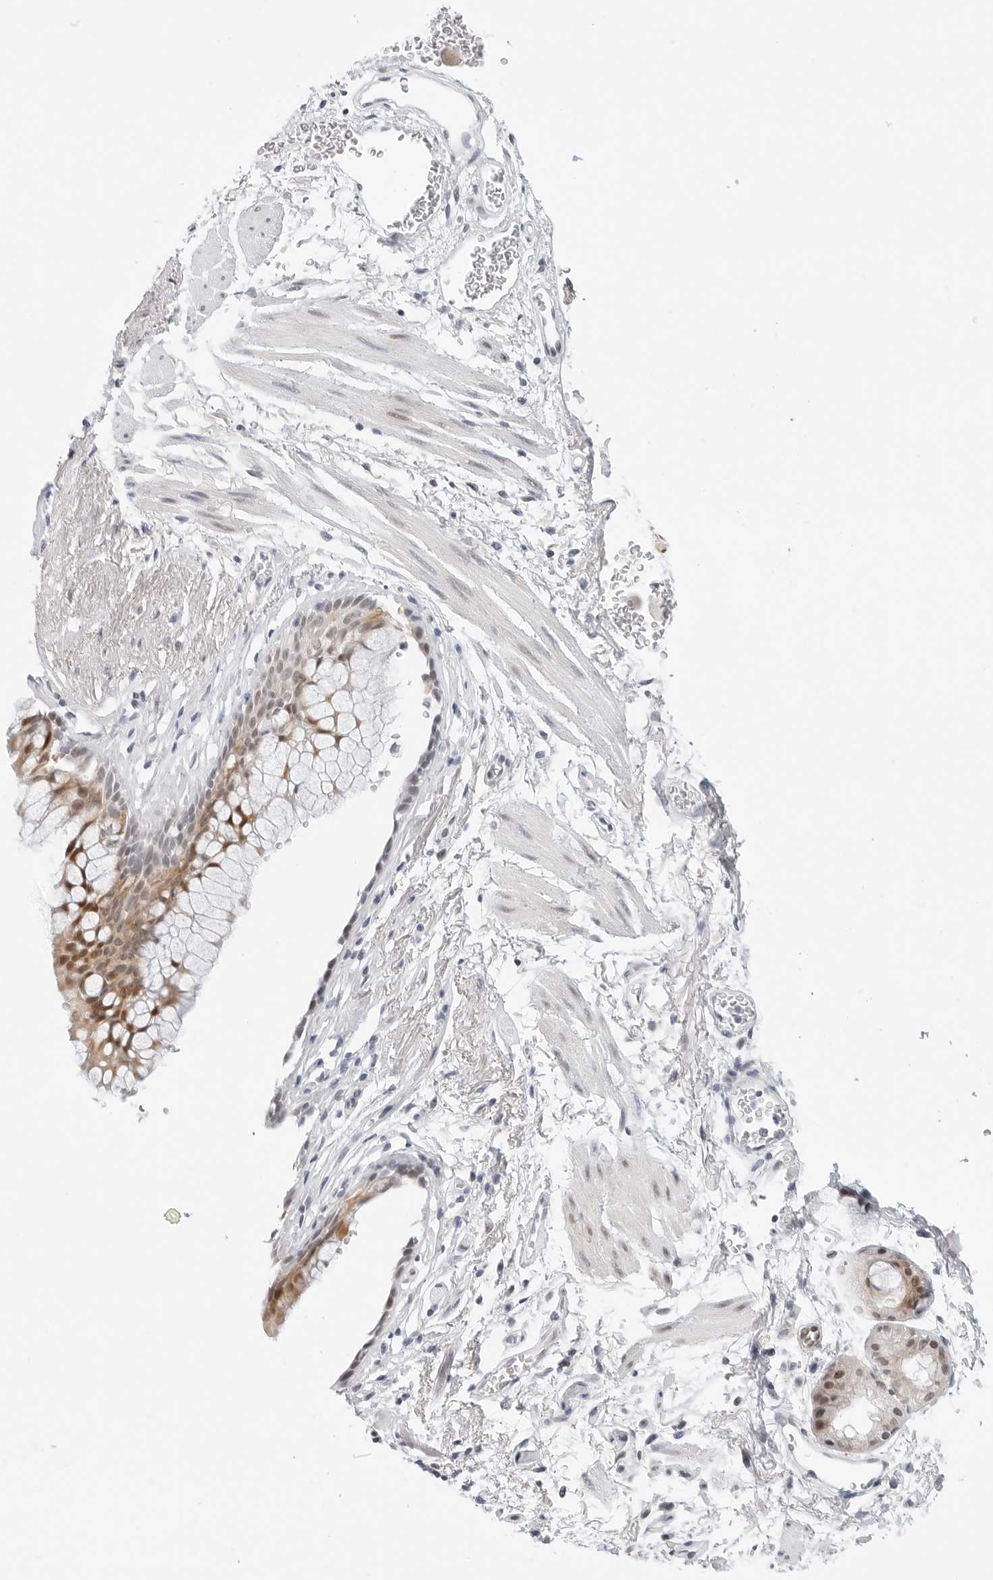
{"staining": {"intensity": "moderate", "quantity": ">75%", "location": "cytoplasmic/membranous,nuclear"}, "tissue": "bronchus", "cell_type": "Respiratory epithelial cells", "image_type": "normal", "snomed": [{"axis": "morphology", "description": "Normal tissue, NOS"}, {"axis": "topography", "description": "Cartilage tissue"}, {"axis": "topography", "description": "Bronchus"}], "caption": "Immunohistochemistry photomicrograph of unremarkable bronchus stained for a protein (brown), which displays medium levels of moderate cytoplasmic/membranous,nuclear positivity in about >75% of respiratory epithelial cells.", "gene": "TSEN2", "patient": {"sex": "female", "age": 53}}